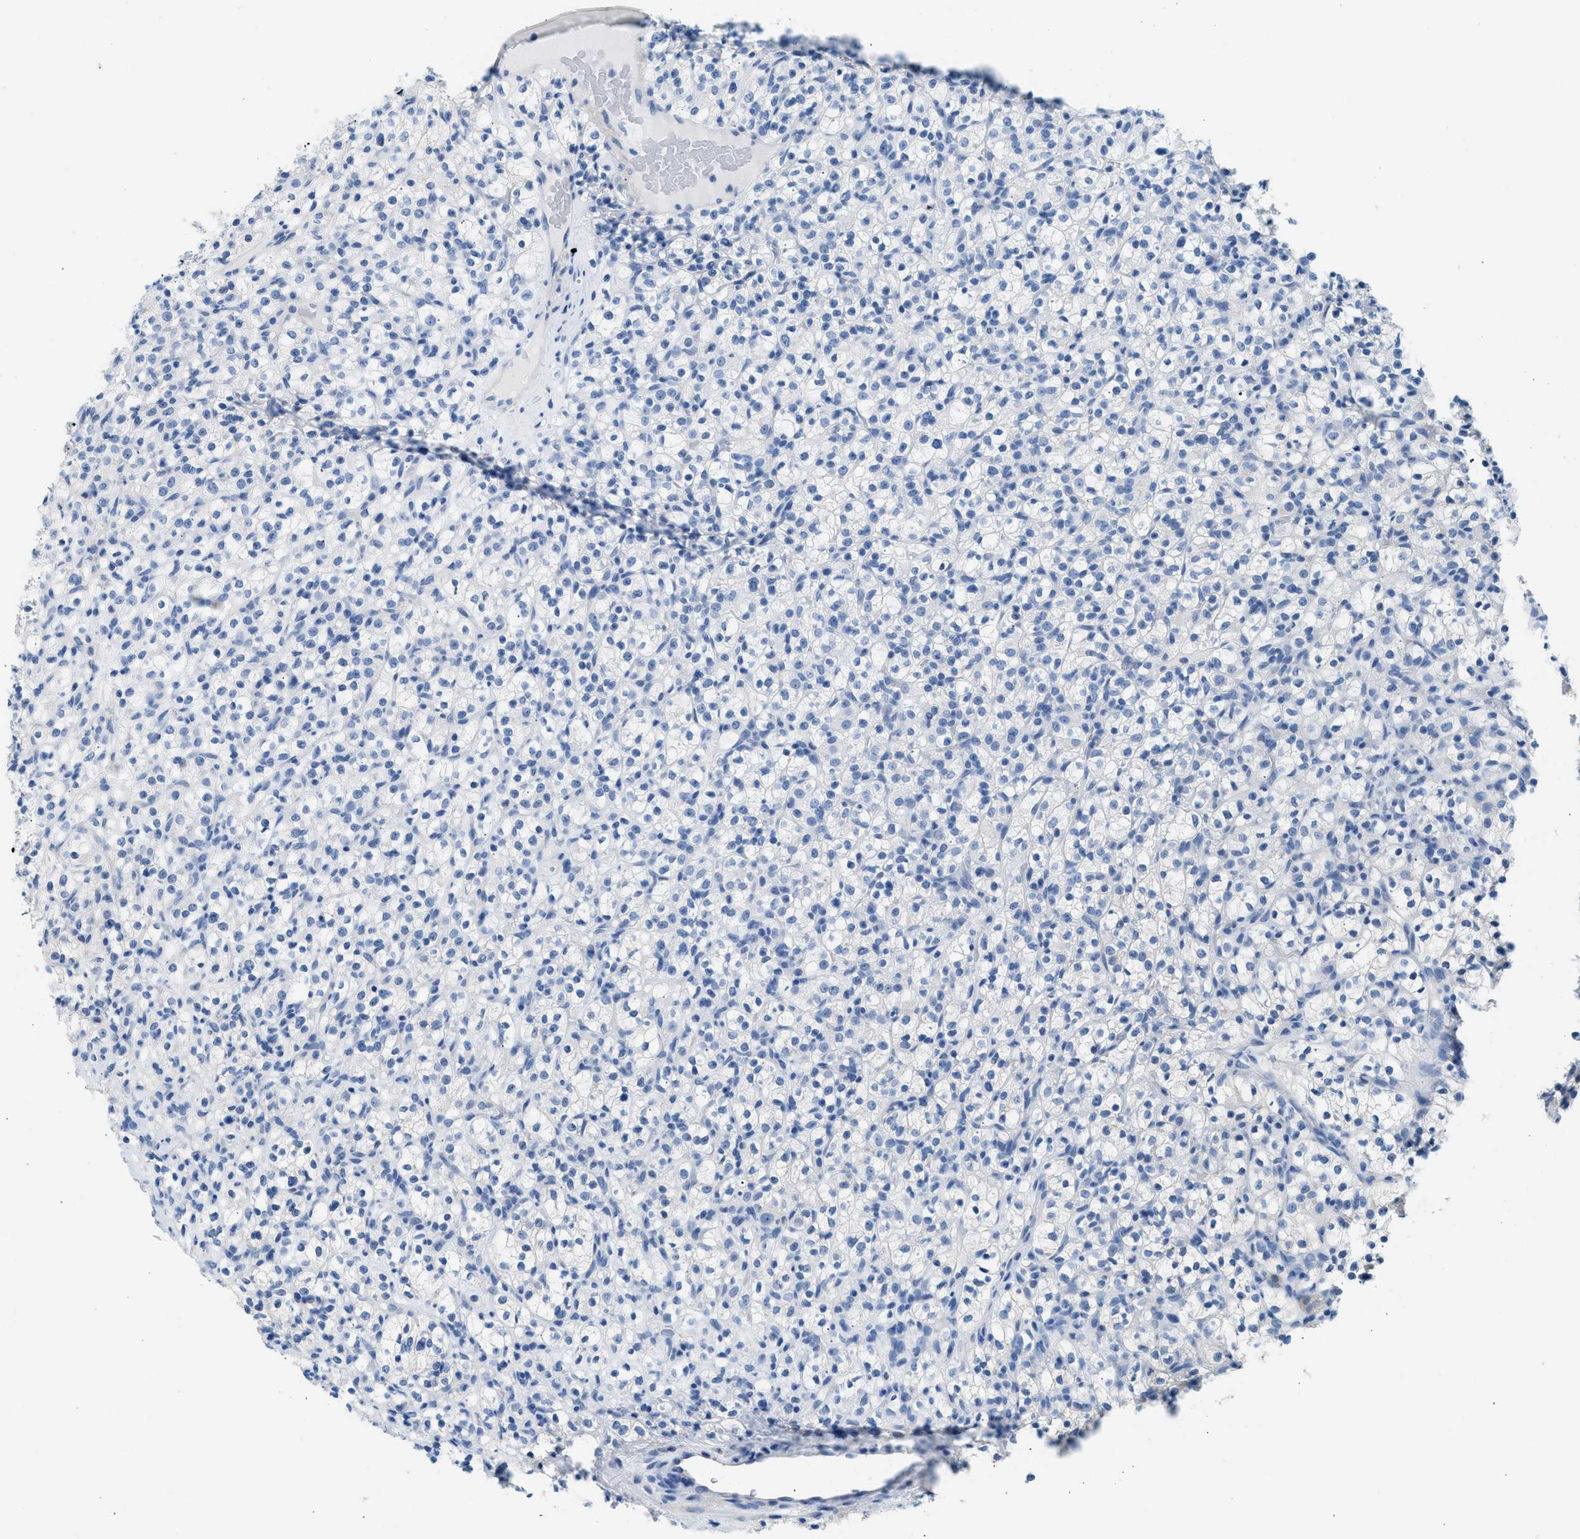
{"staining": {"intensity": "negative", "quantity": "none", "location": "none"}, "tissue": "renal cancer", "cell_type": "Tumor cells", "image_type": "cancer", "snomed": [{"axis": "morphology", "description": "Normal tissue, NOS"}, {"axis": "morphology", "description": "Adenocarcinoma, NOS"}, {"axis": "topography", "description": "Kidney"}], "caption": "High magnification brightfield microscopy of adenocarcinoma (renal) stained with DAB (3,3'-diaminobenzidine) (brown) and counterstained with hematoxylin (blue): tumor cells show no significant expression.", "gene": "SPAM1", "patient": {"sex": "female", "age": 72}}